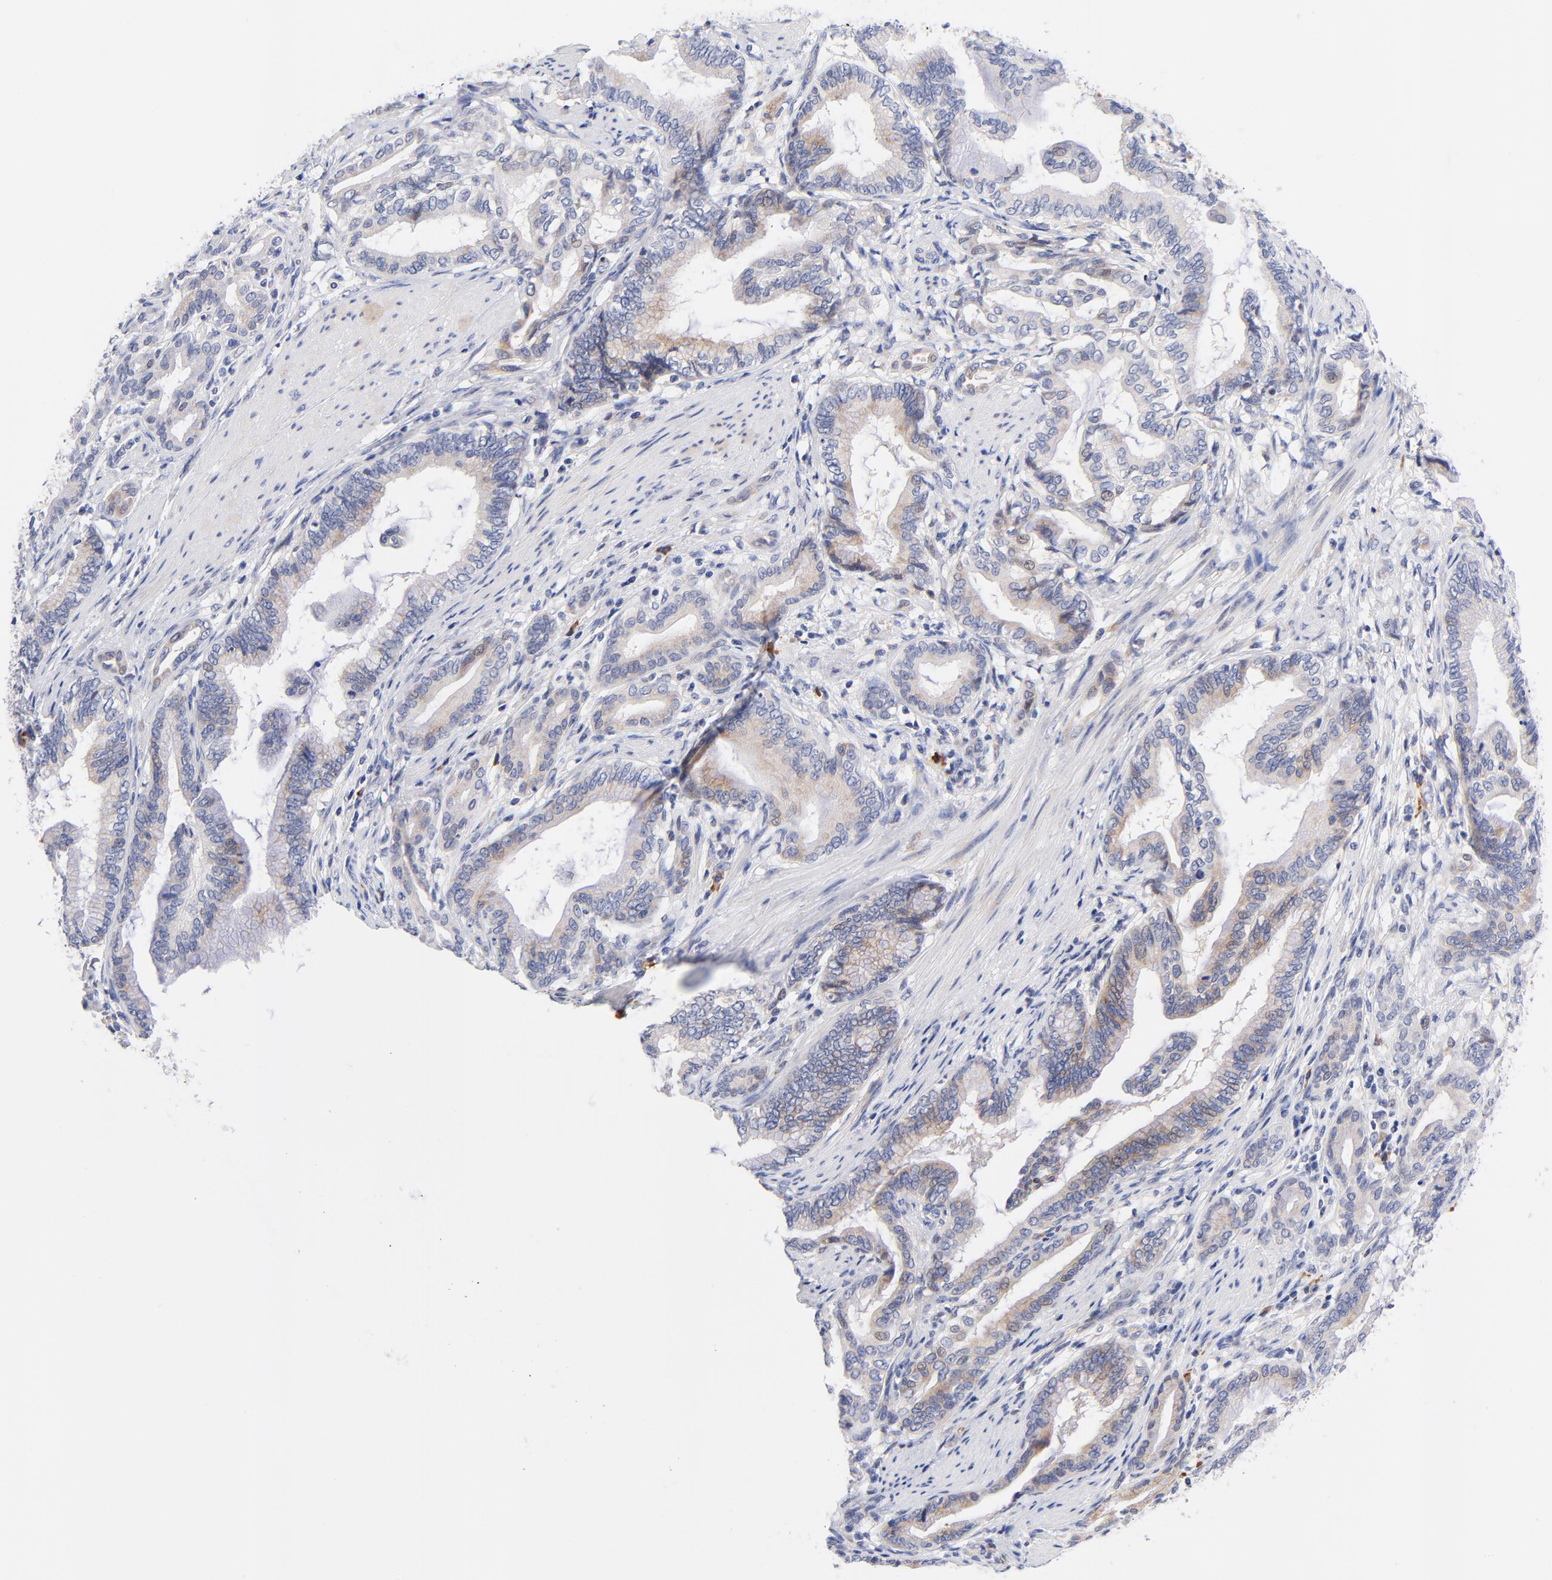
{"staining": {"intensity": "moderate", "quantity": ">75%", "location": "cytoplasmic/membranous"}, "tissue": "pancreatic cancer", "cell_type": "Tumor cells", "image_type": "cancer", "snomed": [{"axis": "morphology", "description": "Adenocarcinoma, NOS"}, {"axis": "topography", "description": "Pancreas"}], "caption": "Pancreatic adenocarcinoma stained with a brown dye shows moderate cytoplasmic/membranous positive positivity in approximately >75% of tumor cells.", "gene": "AFF2", "patient": {"sex": "female", "age": 64}}